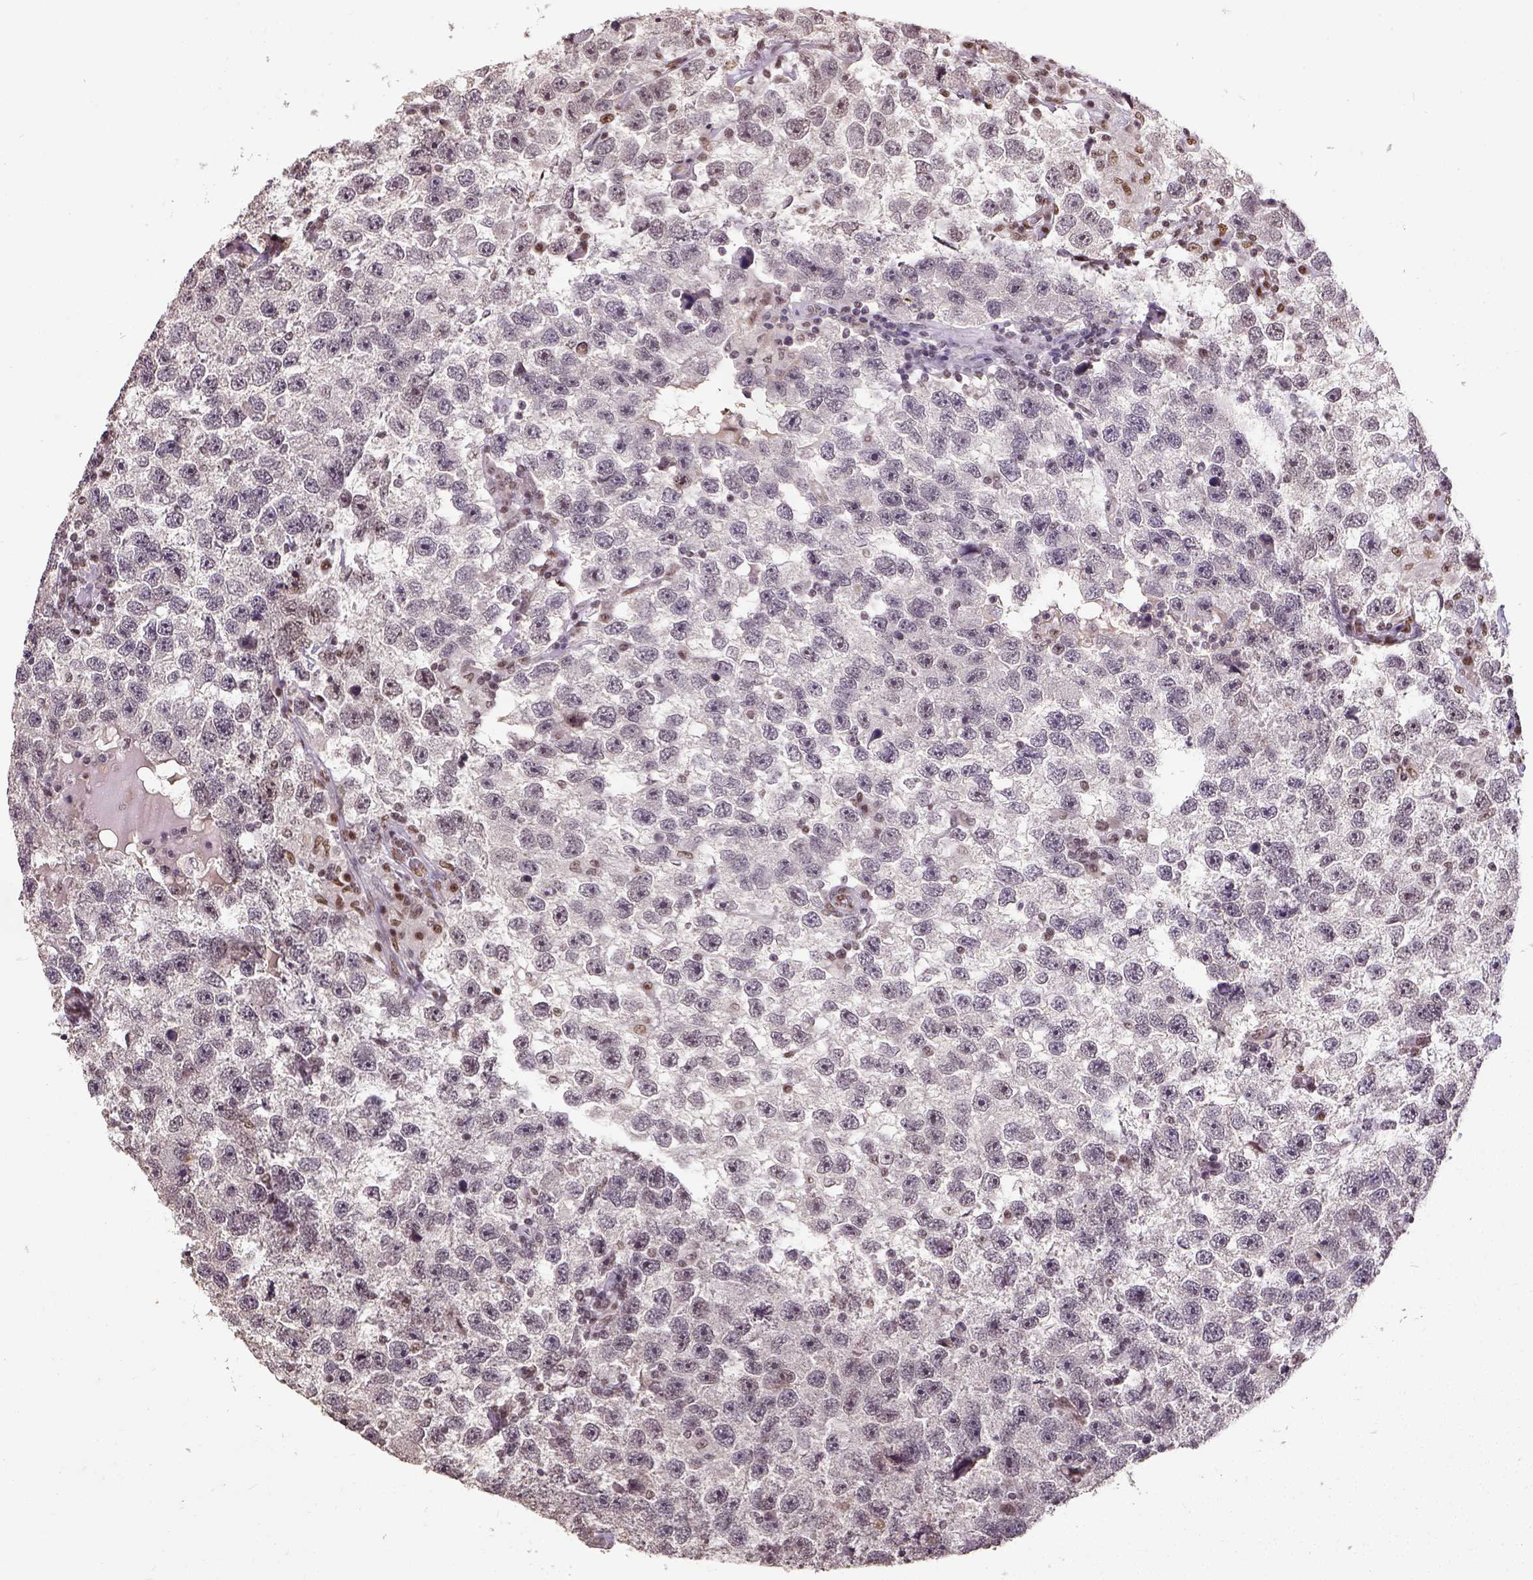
{"staining": {"intensity": "negative", "quantity": "none", "location": "none"}, "tissue": "testis cancer", "cell_type": "Tumor cells", "image_type": "cancer", "snomed": [{"axis": "morphology", "description": "Seminoma, NOS"}, {"axis": "topography", "description": "Testis"}], "caption": "IHC photomicrograph of human seminoma (testis) stained for a protein (brown), which shows no staining in tumor cells.", "gene": "ATRX", "patient": {"sex": "male", "age": 26}}